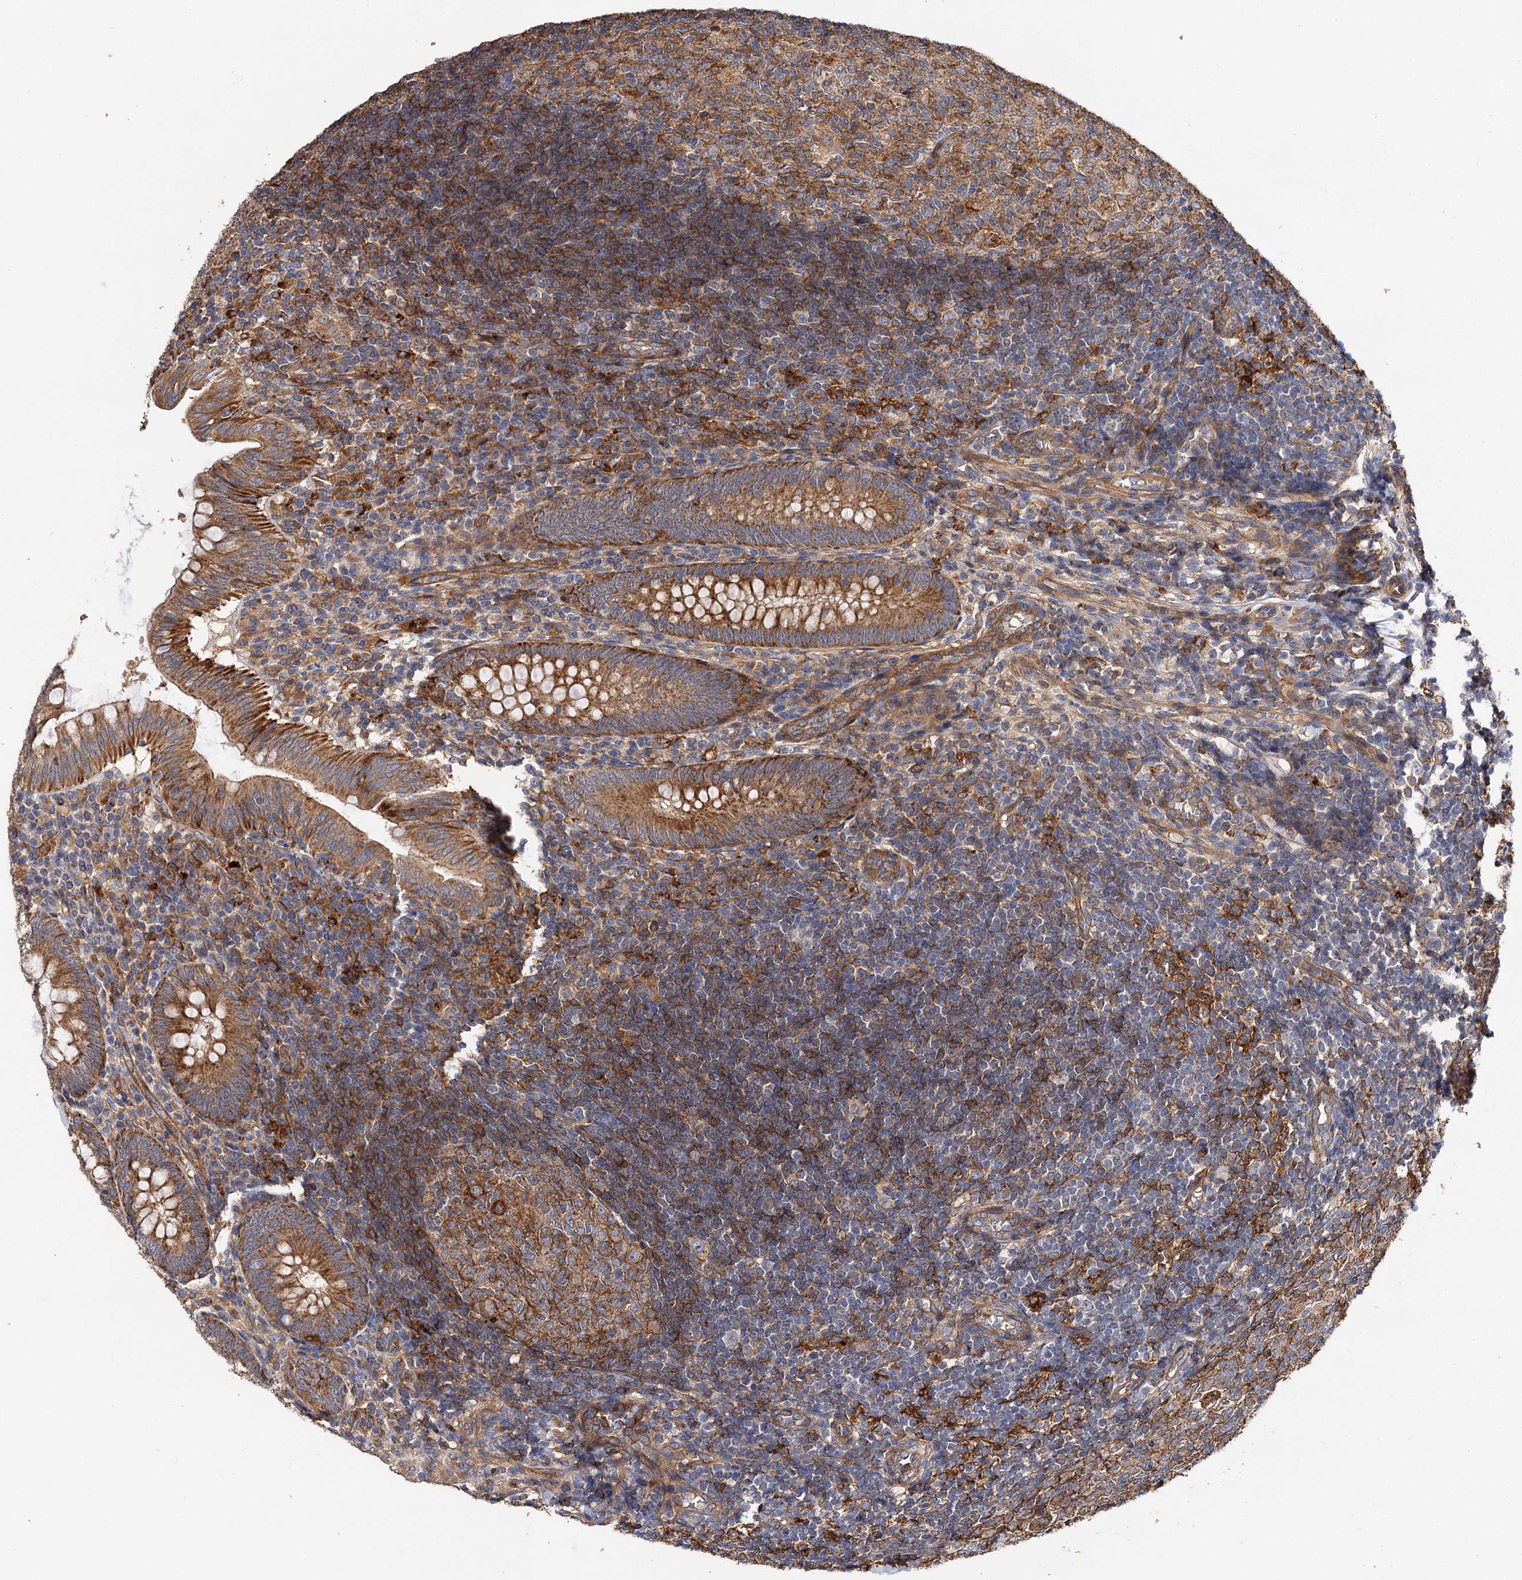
{"staining": {"intensity": "strong", "quantity": ">75%", "location": "cytoplasmic/membranous"}, "tissue": "appendix", "cell_type": "Glandular cells", "image_type": "normal", "snomed": [{"axis": "morphology", "description": "Normal tissue, NOS"}, {"axis": "topography", "description": "Appendix"}], "caption": "Protein analysis of benign appendix demonstrates strong cytoplasmic/membranous expression in approximately >75% of glandular cells. (DAB IHC, brown staining for protein, blue staining for nuclei).", "gene": "CSAD", "patient": {"sex": "male", "age": 14}}